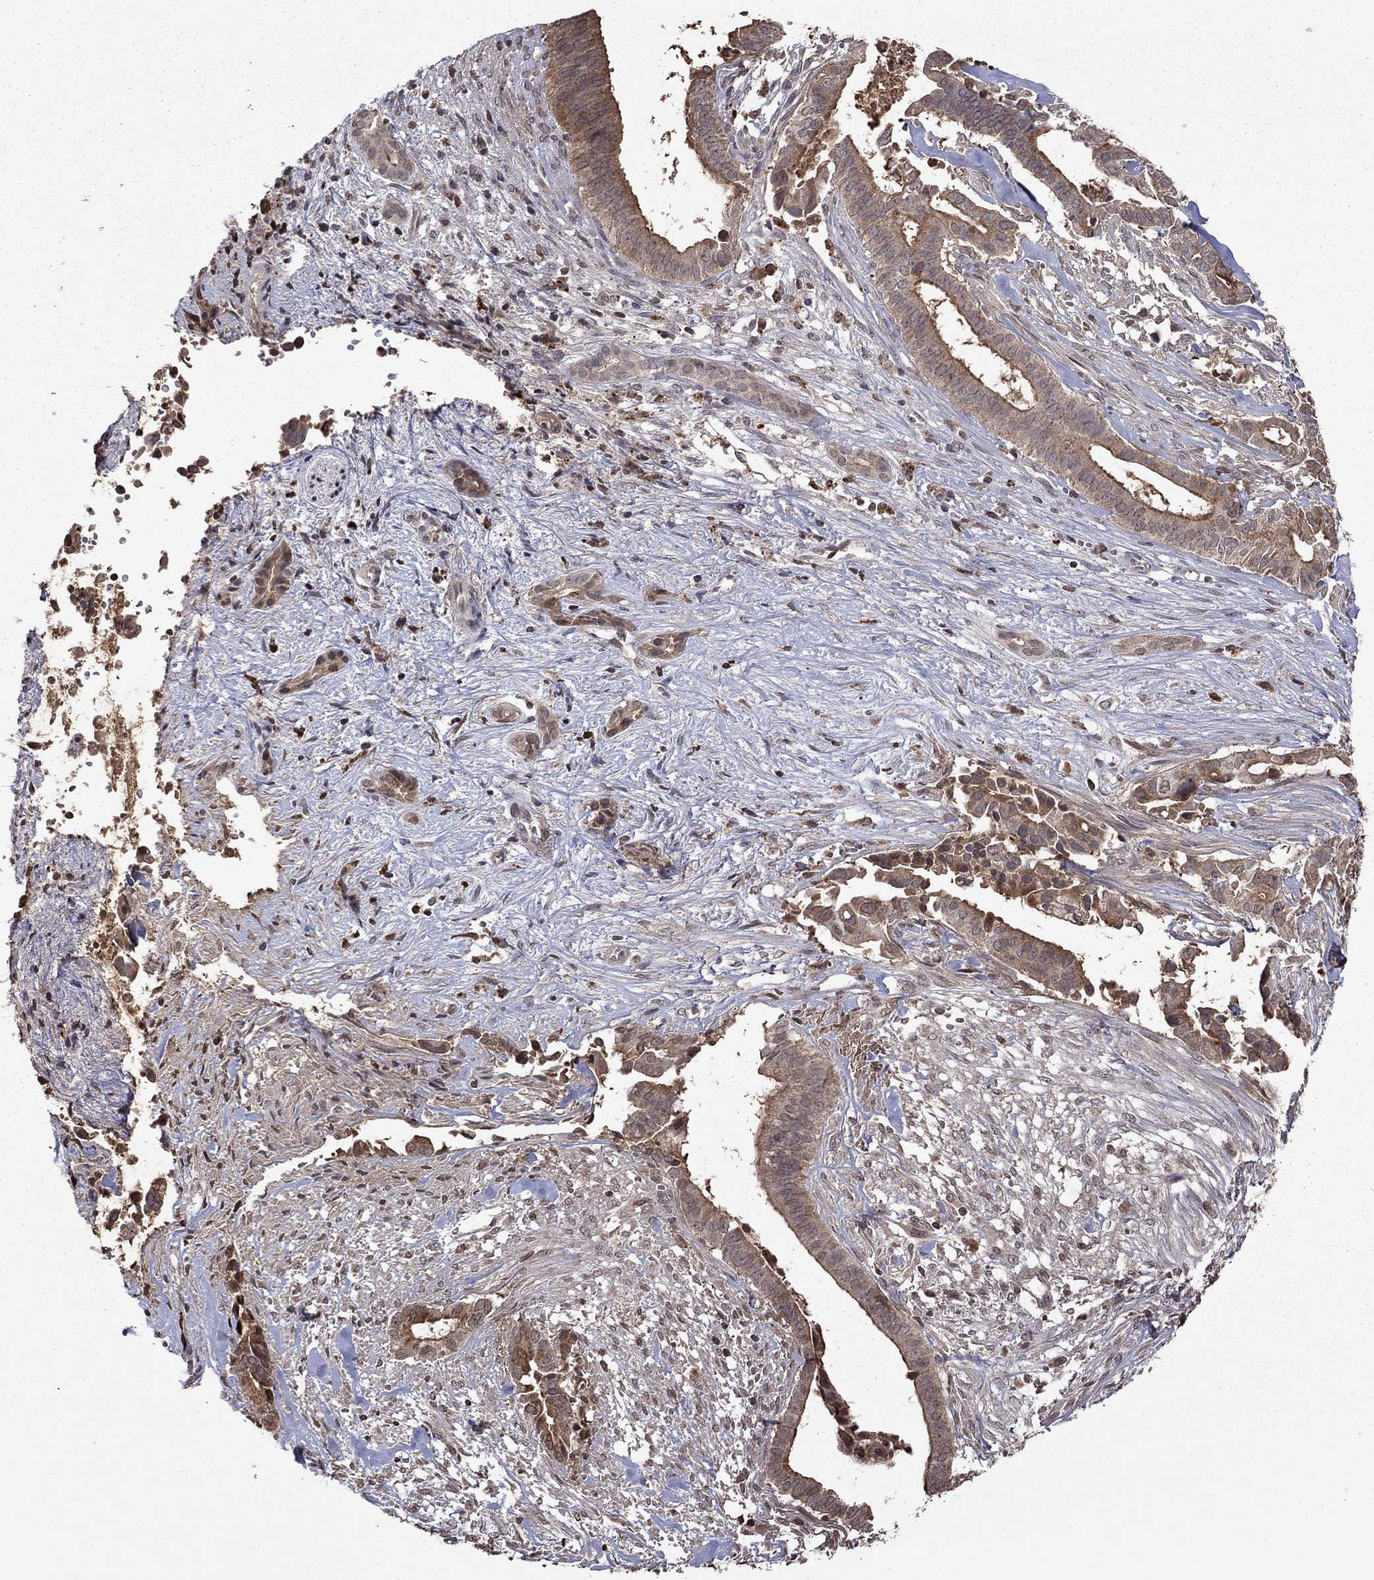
{"staining": {"intensity": "moderate", "quantity": "25%-75%", "location": "cytoplasmic/membranous"}, "tissue": "pancreatic cancer", "cell_type": "Tumor cells", "image_type": "cancer", "snomed": [{"axis": "morphology", "description": "Adenocarcinoma, NOS"}, {"axis": "topography", "description": "Pancreas"}], "caption": "Protein analysis of pancreatic cancer (adenocarcinoma) tissue displays moderate cytoplasmic/membranous staining in approximately 25%-75% of tumor cells.", "gene": "NLGN1", "patient": {"sex": "male", "age": 61}}